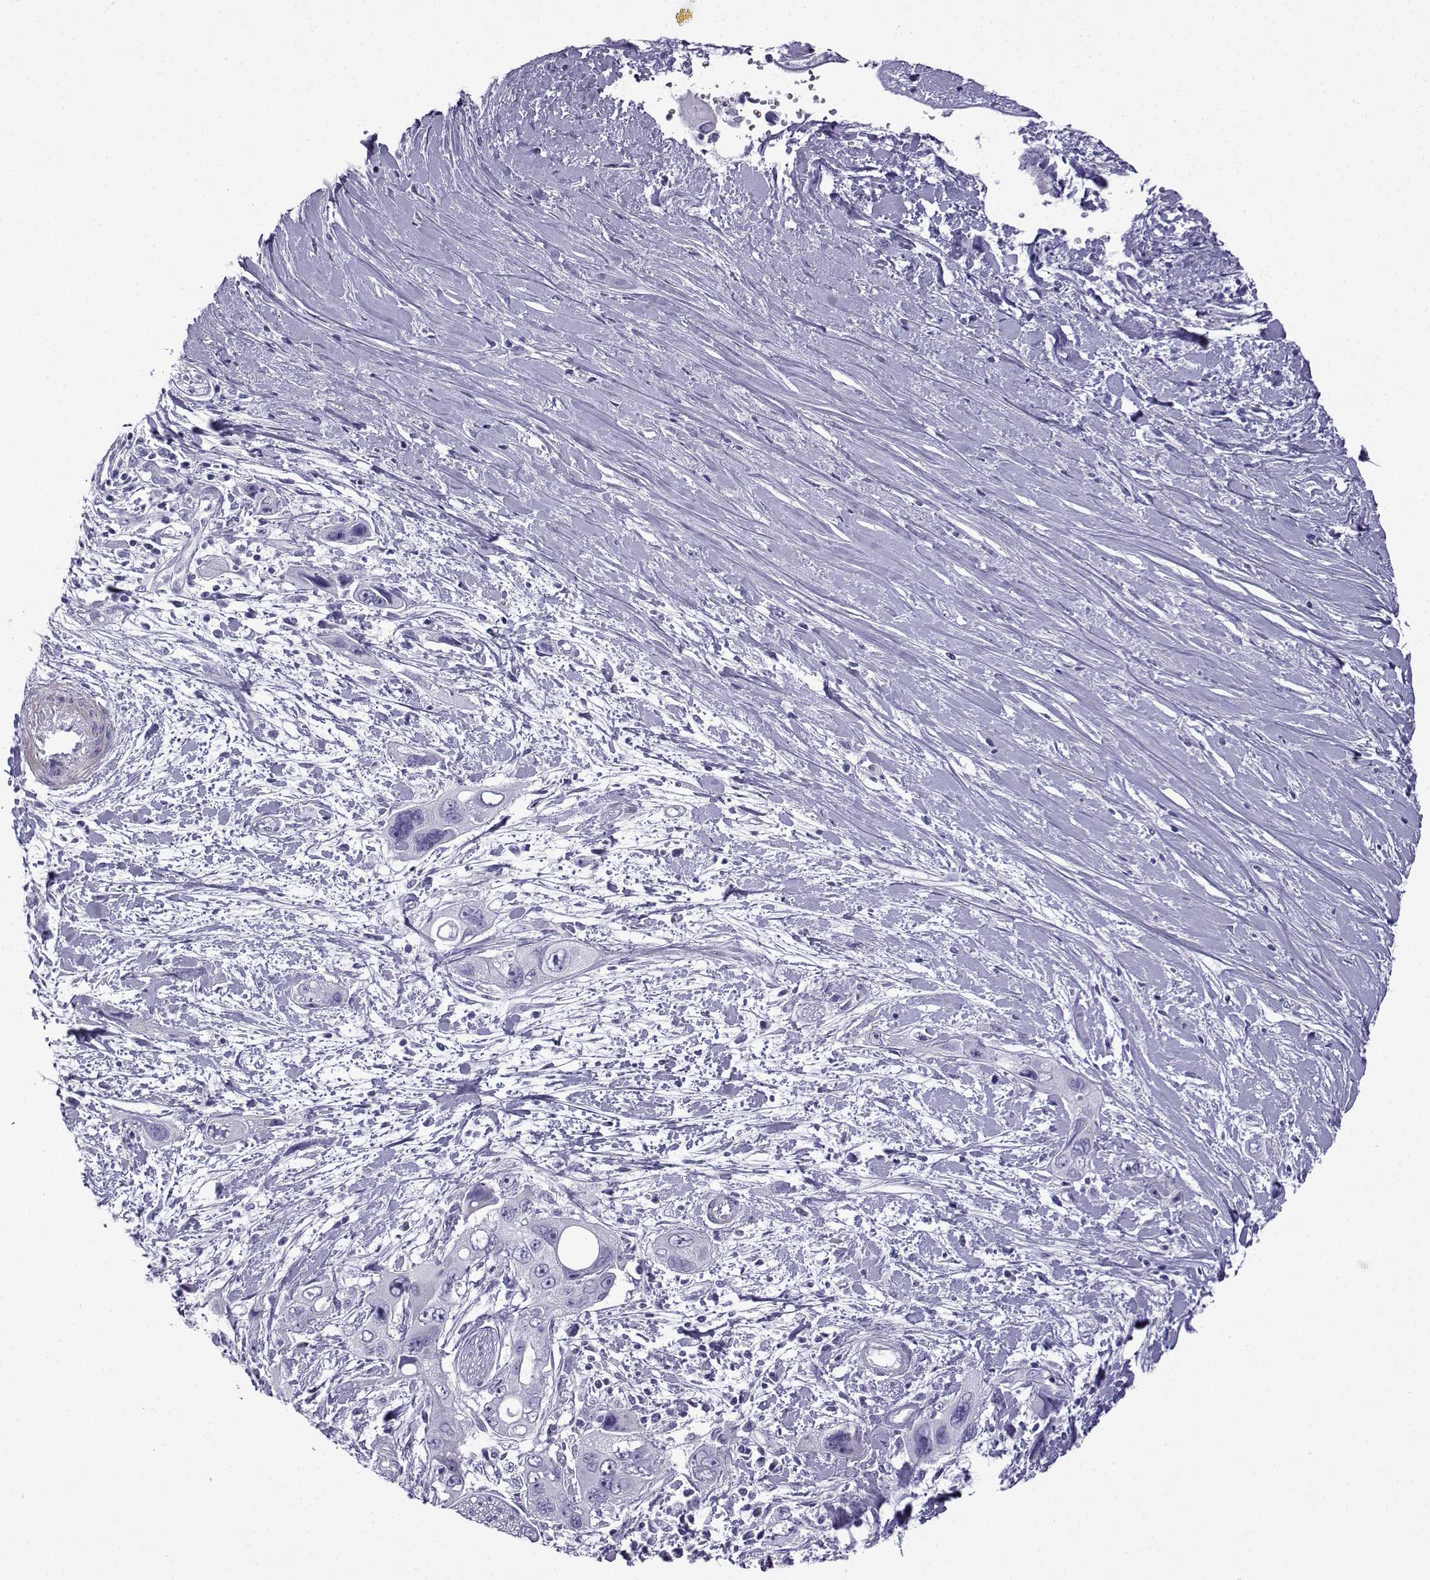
{"staining": {"intensity": "negative", "quantity": "none", "location": "none"}, "tissue": "pancreatic cancer", "cell_type": "Tumor cells", "image_type": "cancer", "snomed": [{"axis": "morphology", "description": "Adenocarcinoma, NOS"}, {"axis": "topography", "description": "Pancreas"}], "caption": "The photomicrograph exhibits no staining of tumor cells in pancreatic cancer.", "gene": "KCNF1", "patient": {"sex": "male", "age": 47}}